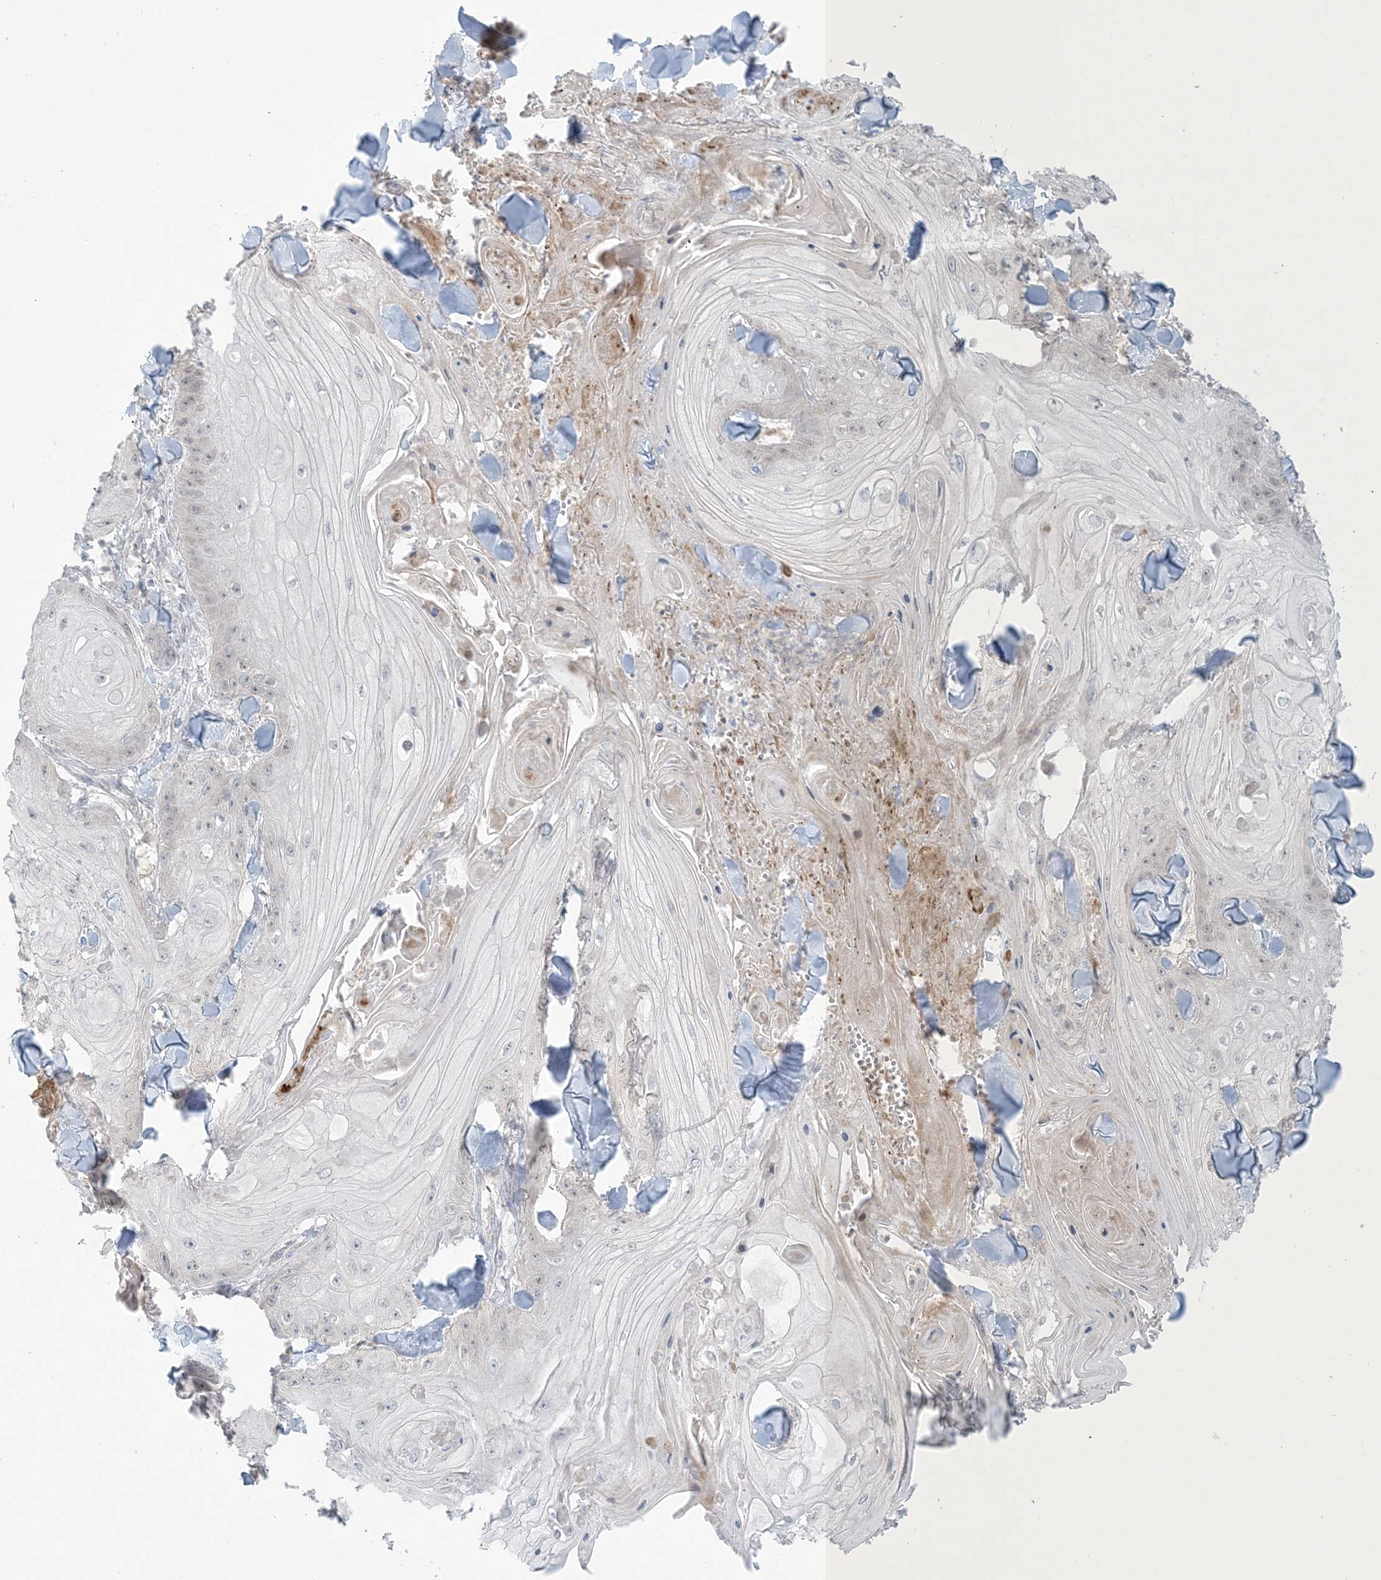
{"staining": {"intensity": "negative", "quantity": "none", "location": "none"}, "tissue": "skin cancer", "cell_type": "Tumor cells", "image_type": "cancer", "snomed": [{"axis": "morphology", "description": "Squamous cell carcinoma, NOS"}, {"axis": "topography", "description": "Skin"}], "caption": "Tumor cells show no significant protein positivity in skin cancer (squamous cell carcinoma).", "gene": "NRBP2", "patient": {"sex": "male", "age": 74}}